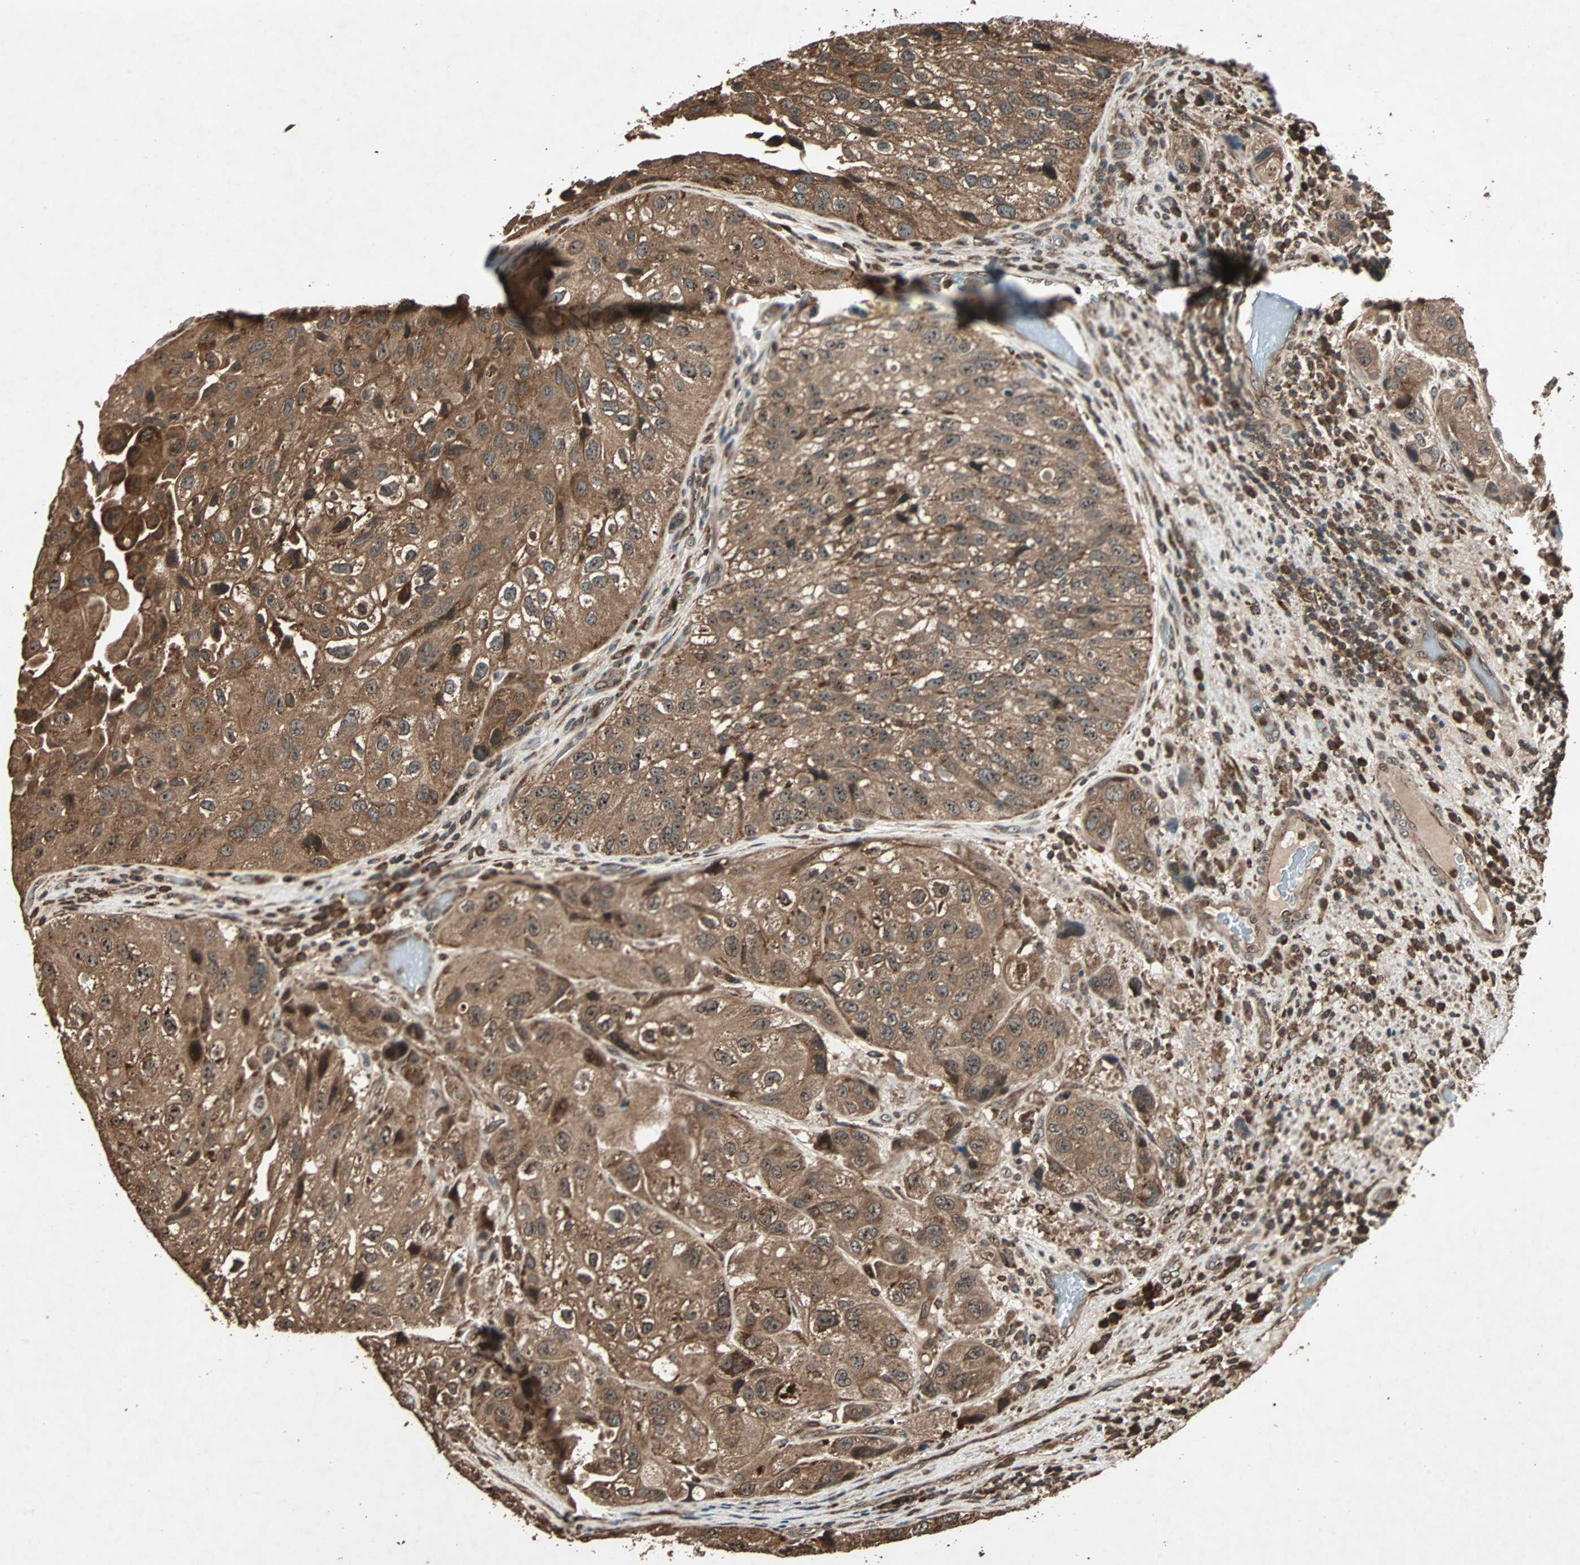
{"staining": {"intensity": "strong", "quantity": ">75%", "location": "cytoplasmic/membranous"}, "tissue": "urothelial cancer", "cell_type": "Tumor cells", "image_type": "cancer", "snomed": [{"axis": "morphology", "description": "Urothelial carcinoma, High grade"}, {"axis": "topography", "description": "Urinary bladder"}], "caption": "Immunohistochemistry (IHC) micrograph of neoplastic tissue: urothelial cancer stained using immunohistochemistry (IHC) exhibits high levels of strong protein expression localized specifically in the cytoplasmic/membranous of tumor cells, appearing as a cytoplasmic/membranous brown color.", "gene": "LAMTOR5", "patient": {"sex": "female", "age": 64}}